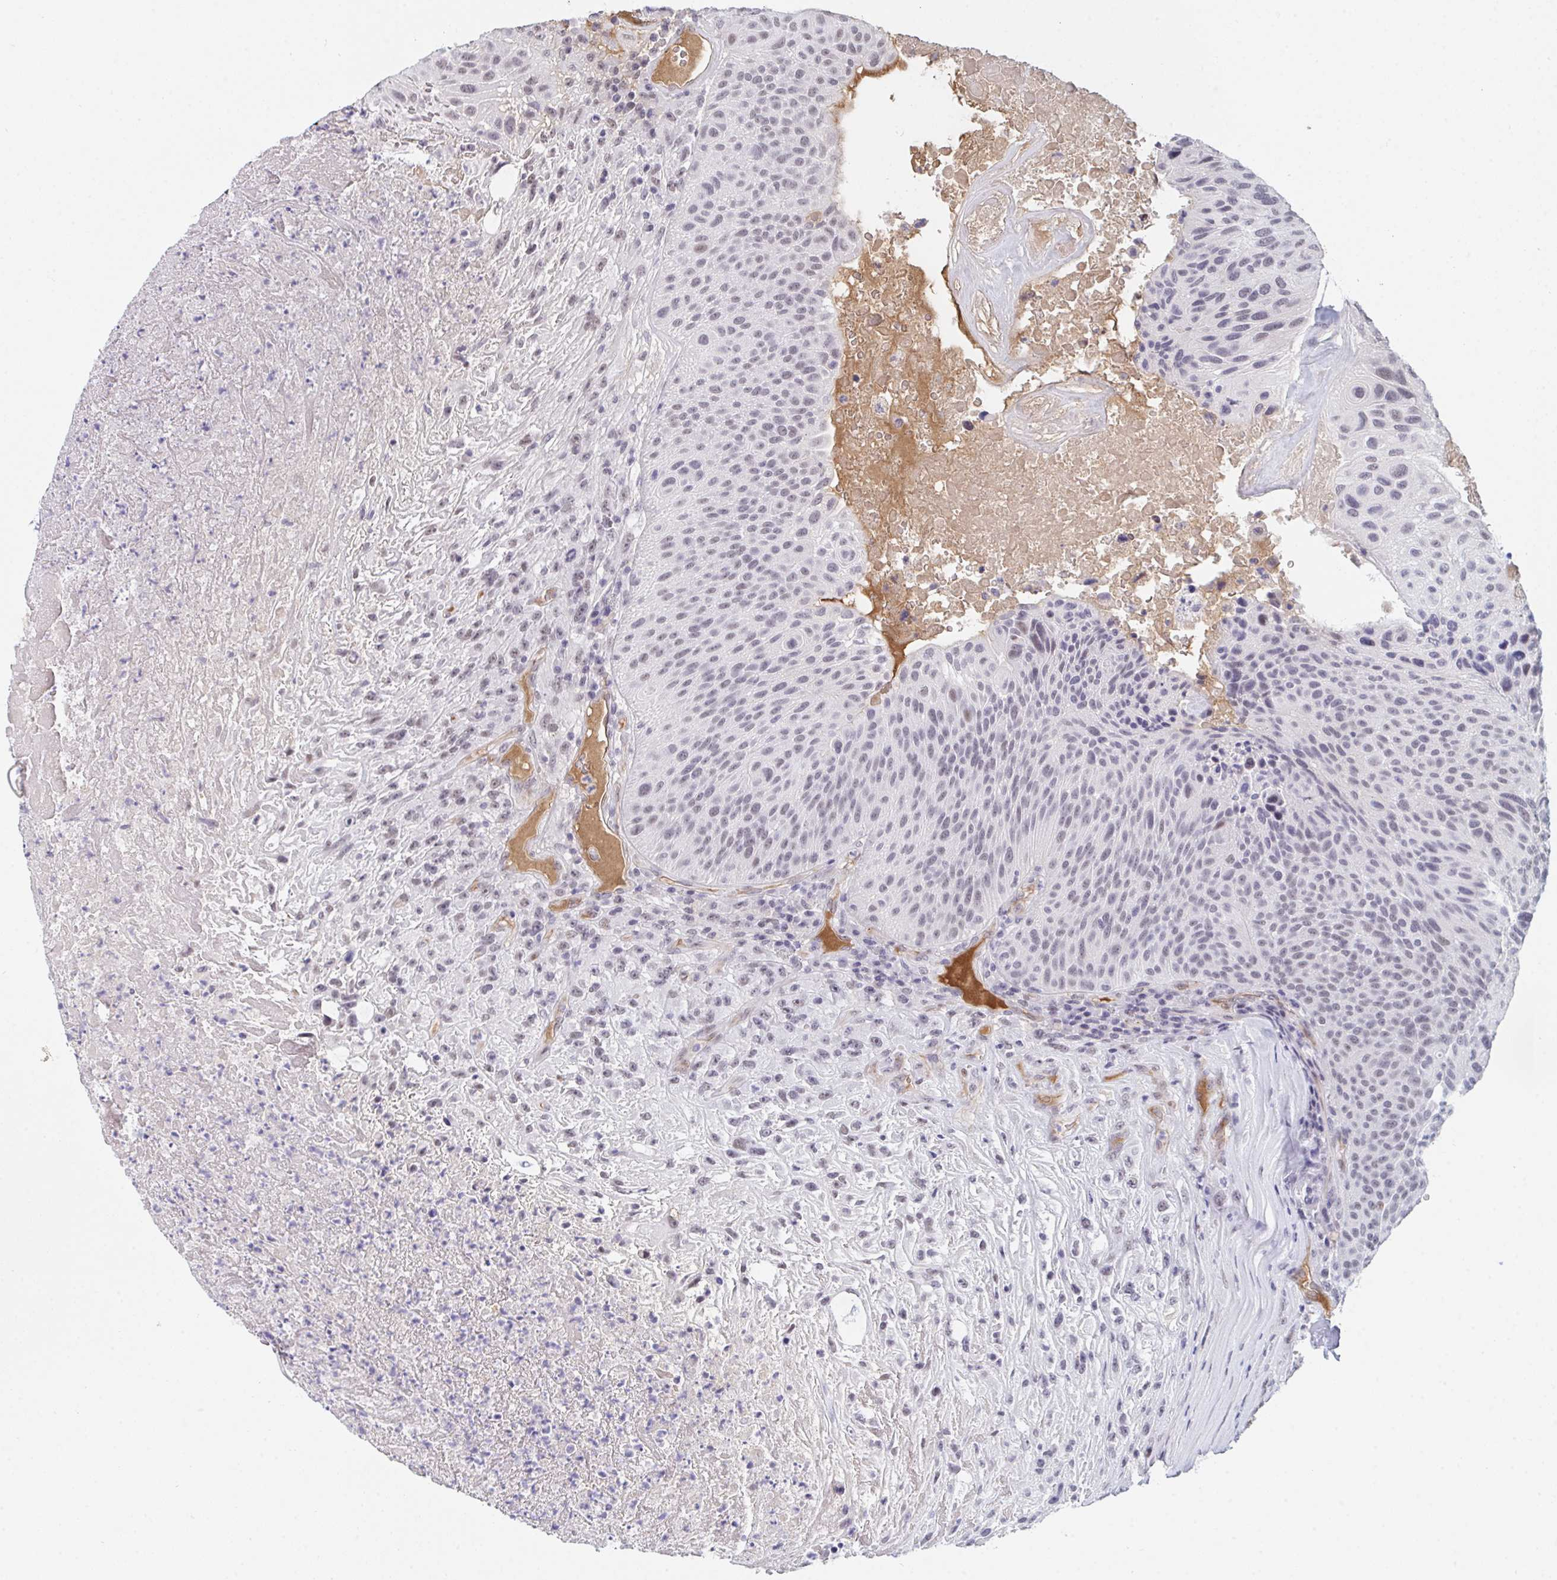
{"staining": {"intensity": "weak", "quantity": "<25%", "location": "nuclear"}, "tissue": "urothelial cancer", "cell_type": "Tumor cells", "image_type": "cancer", "snomed": [{"axis": "morphology", "description": "Urothelial carcinoma, High grade"}, {"axis": "topography", "description": "Urinary bladder"}], "caption": "High magnification brightfield microscopy of high-grade urothelial carcinoma stained with DAB (brown) and counterstained with hematoxylin (blue): tumor cells show no significant expression. The staining was performed using DAB (3,3'-diaminobenzidine) to visualize the protein expression in brown, while the nuclei were stained in blue with hematoxylin (Magnification: 20x).", "gene": "DSCAML1", "patient": {"sex": "male", "age": 66}}